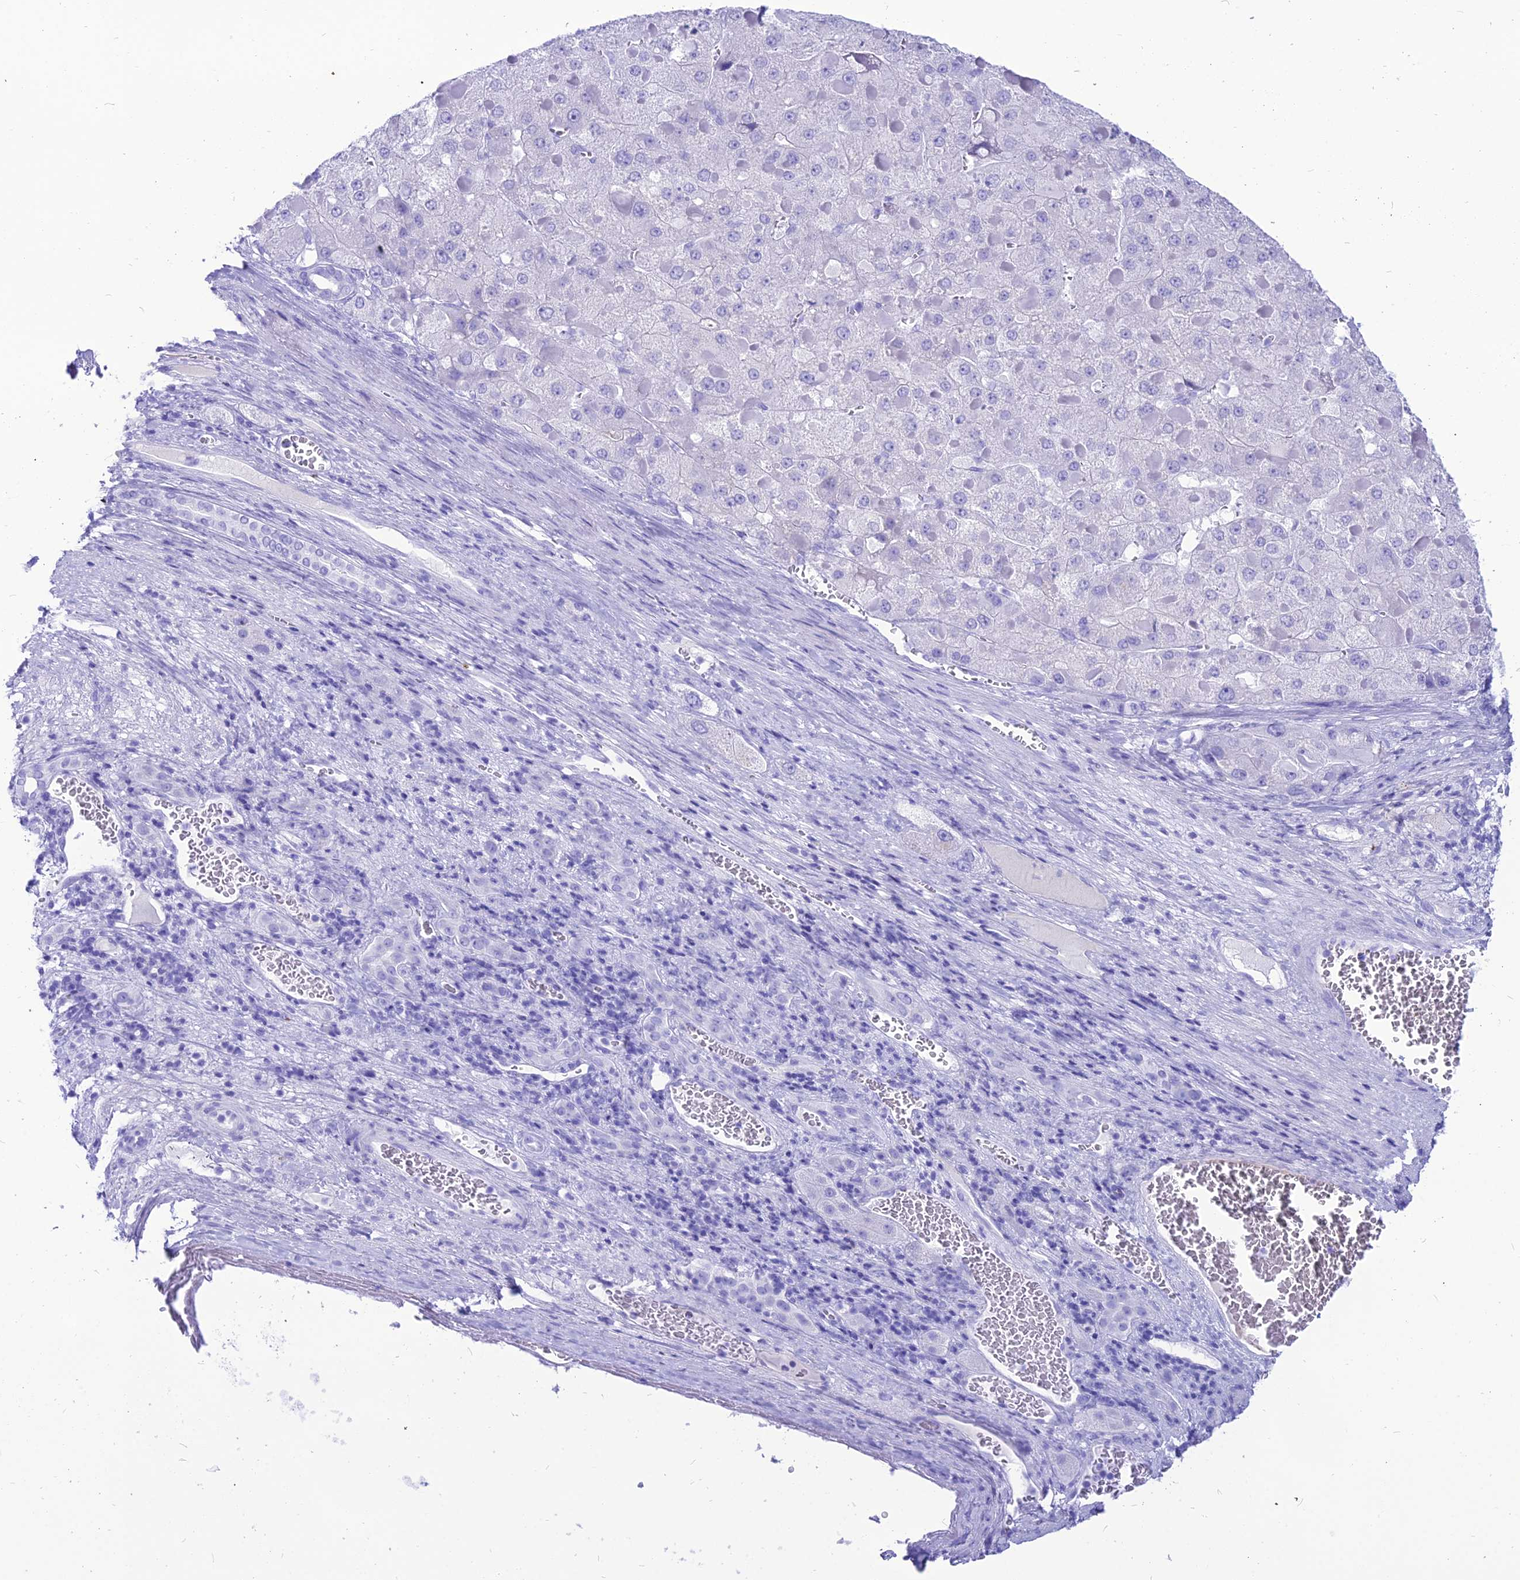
{"staining": {"intensity": "negative", "quantity": "none", "location": "none"}, "tissue": "liver cancer", "cell_type": "Tumor cells", "image_type": "cancer", "snomed": [{"axis": "morphology", "description": "Carcinoma, Hepatocellular, NOS"}, {"axis": "topography", "description": "Liver"}], "caption": "The IHC micrograph has no significant expression in tumor cells of liver cancer (hepatocellular carcinoma) tissue.", "gene": "PNMA5", "patient": {"sex": "female", "age": 73}}